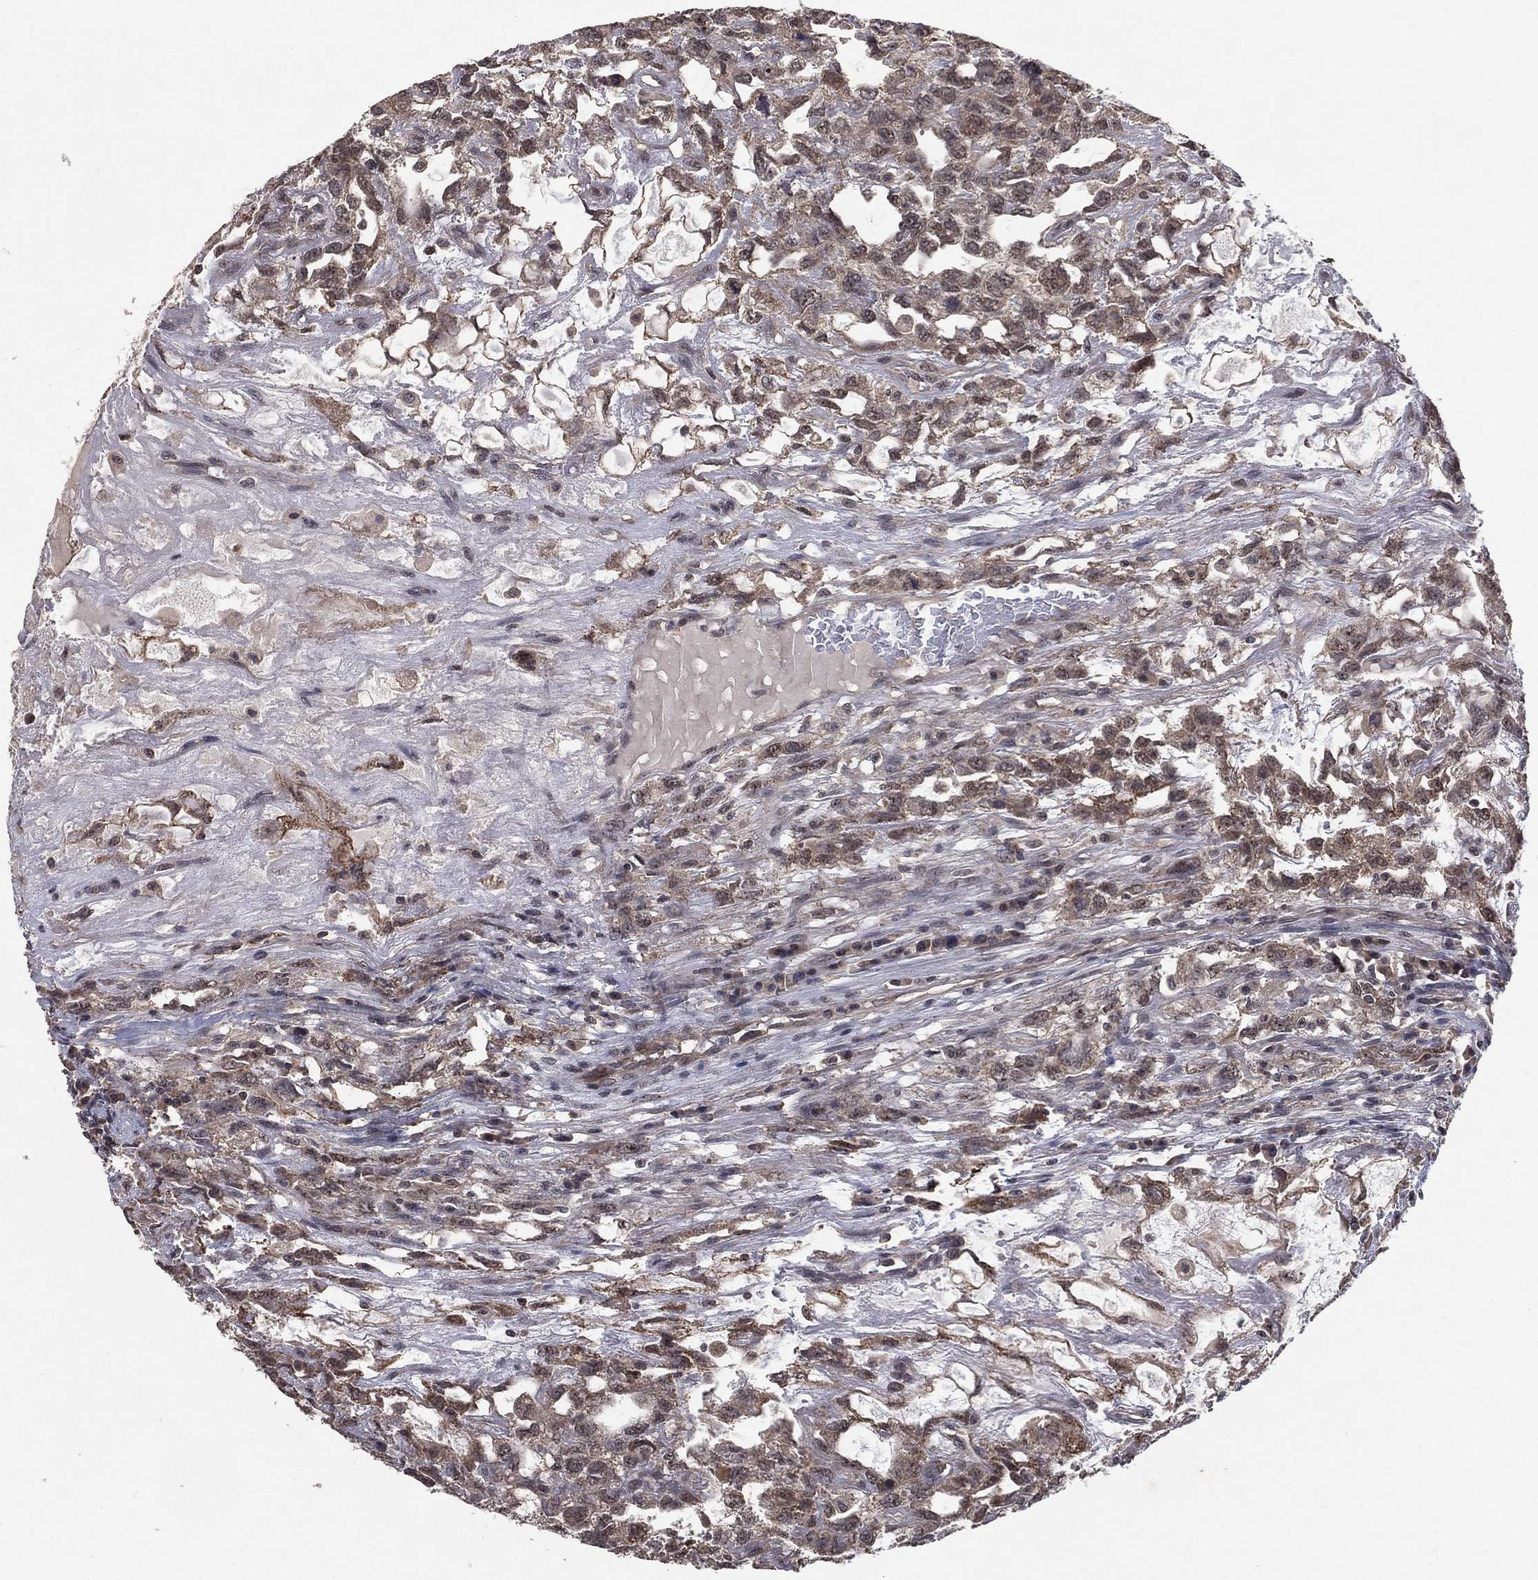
{"staining": {"intensity": "weak", "quantity": "25%-75%", "location": "cytoplasmic/membranous"}, "tissue": "testis cancer", "cell_type": "Tumor cells", "image_type": "cancer", "snomed": [{"axis": "morphology", "description": "Seminoma, NOS"}, {"axis": "topography", "description": "Testis"}], "caption": "Tumor cells demonstrate low levels of weak cytoplasmic/membranous positivity in approximately 25%-75% of cells in human seminoma (testis). (Stains: DAB (3,3'-diaminobenzidine) in brown, nuclei in blue, Microscopy: brightfield microscopy at high magnification).", "gene": "NELFCD", "patient": {"sex": "male", "age": 52}}